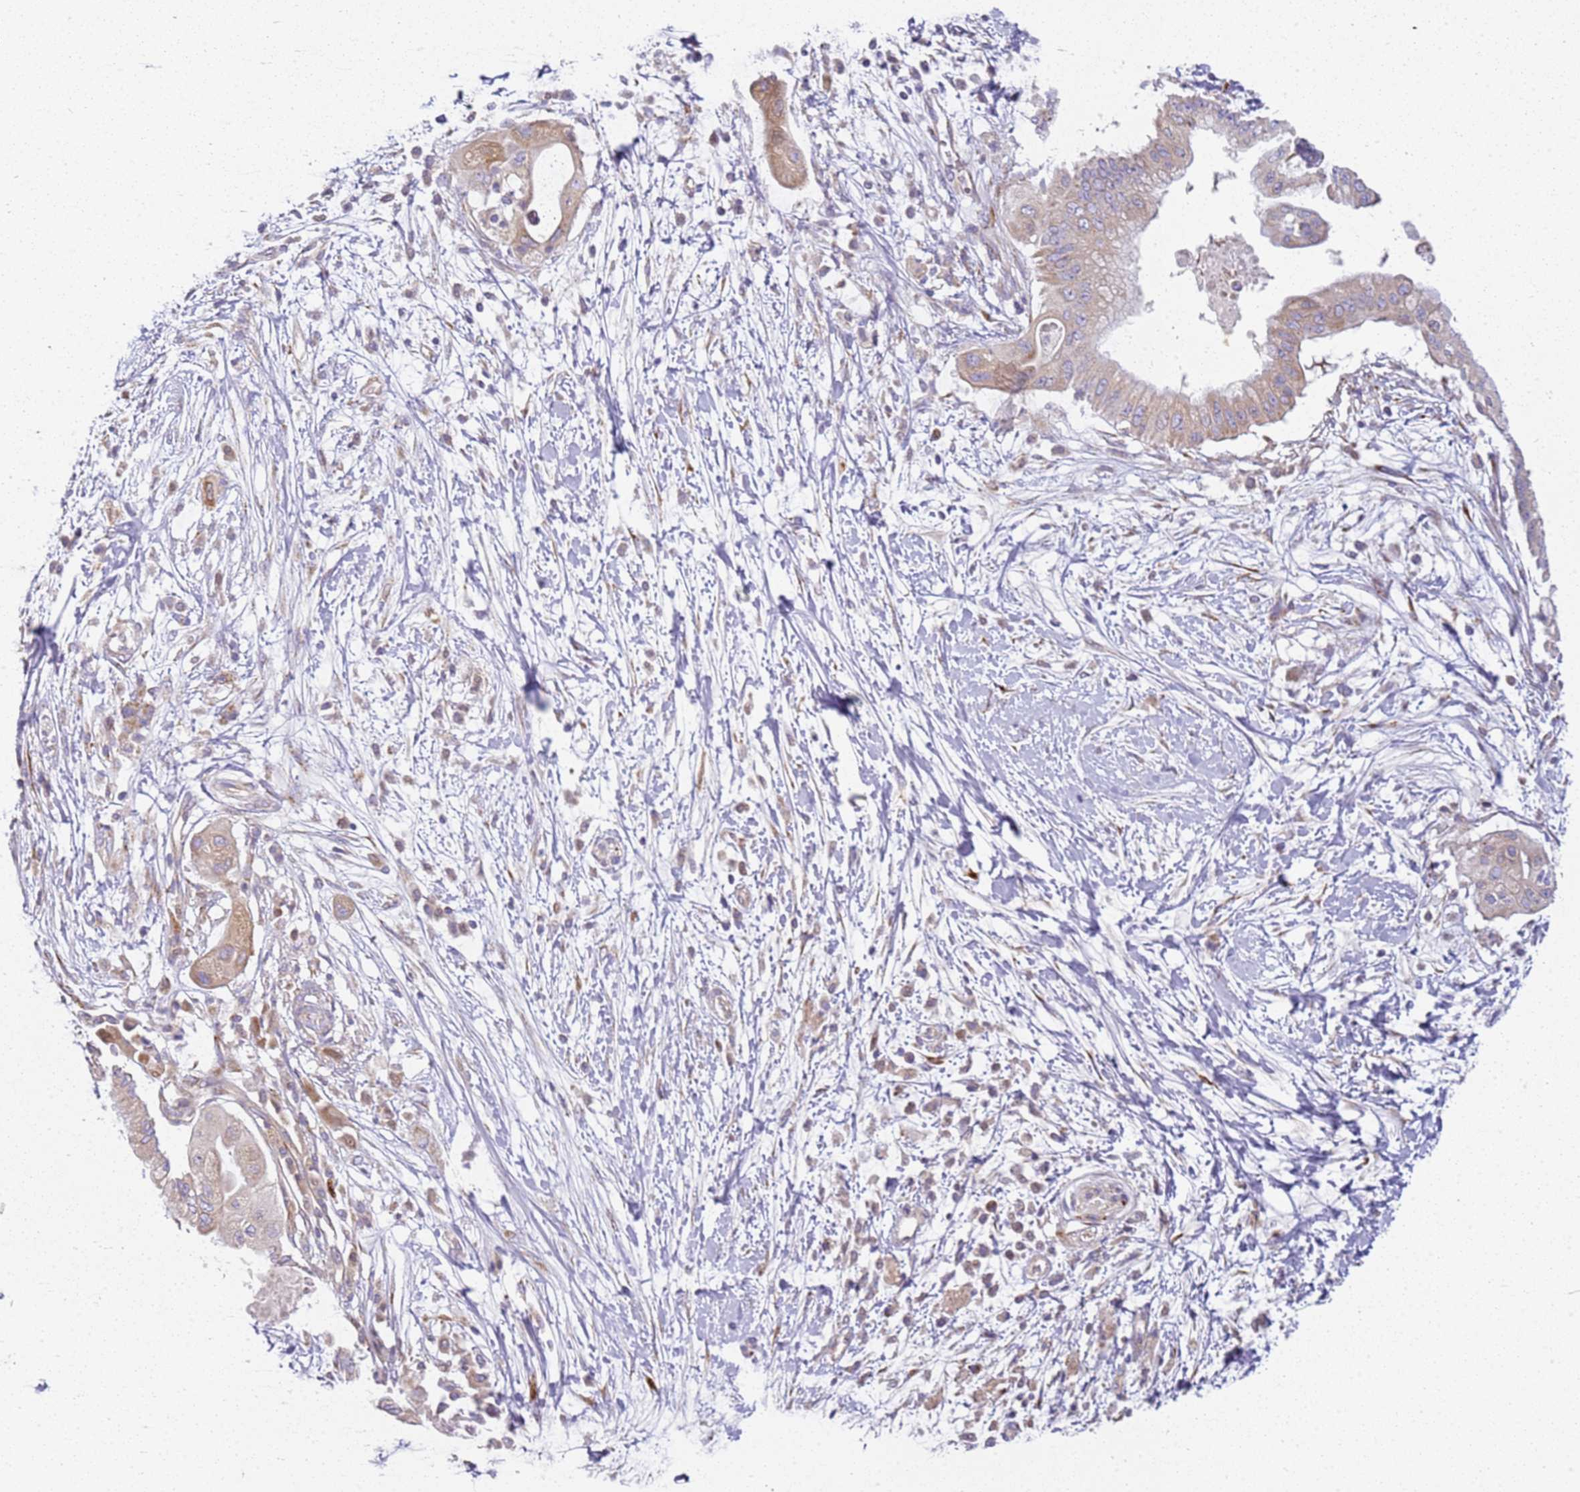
{"staining": {"intensity": "weak", "quantity": ">75%", "location": "cytoplasmic/membranous"}, "tissue": "pancreatic cancer", "cell_type": "Tumor cells", "image_type": "cancer", "snomed": [{"axis": "morphology", "description": "Adenocarcinoma, NOS"}, {"axis": "topography", "description": "Pancreas"}], "caption": "Immunohistochemistry of pancreatic cancer exhibits low levels of weak cytoplasmic/membranous staining in approximately >75% of tumor cells.", "gene": "TMEM200C", "patient": {"sex": "male", "age": 68}}